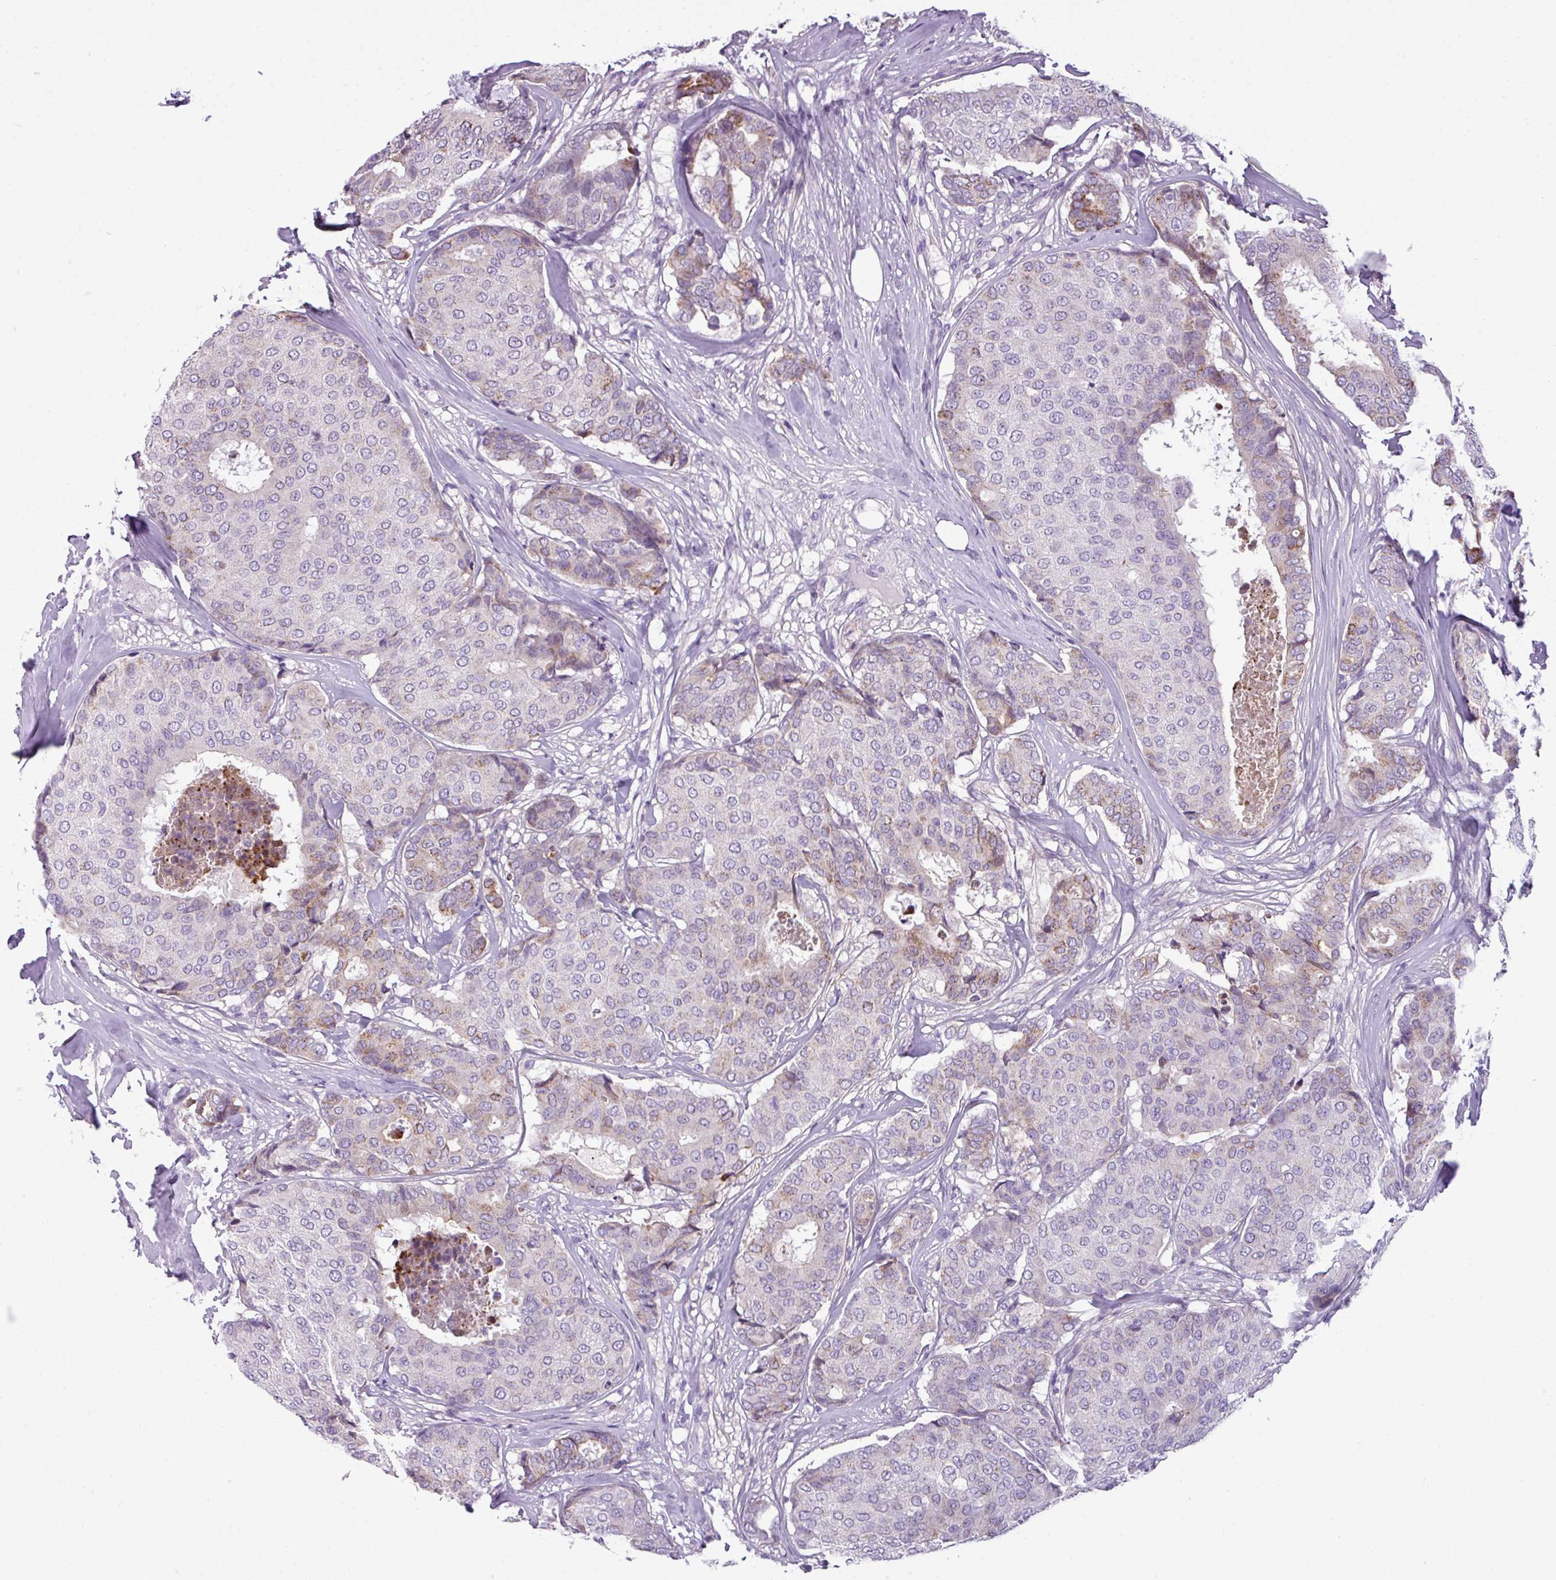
{"staining": {"intensity": "moderate", "quantity": "<25%", "location": "cytoplasmic/membranous"}, "tissue": "breast cancer", "cell_type": "Tumor cells", "image_type": "cancer", "snomed": [{"axis": "morphology", "description": "Duct carcinoma"}, {"axis": "topography", "description": "Breast"}], "caption": "About <25% of tumor cells in human breast cancer demonstrate moderate cytoplasmic/membranous protein expression as visualized by brown immunohistochemical staining.", "gene": "TMEM178B", "patient": {"sex": "female", "age": 75}}